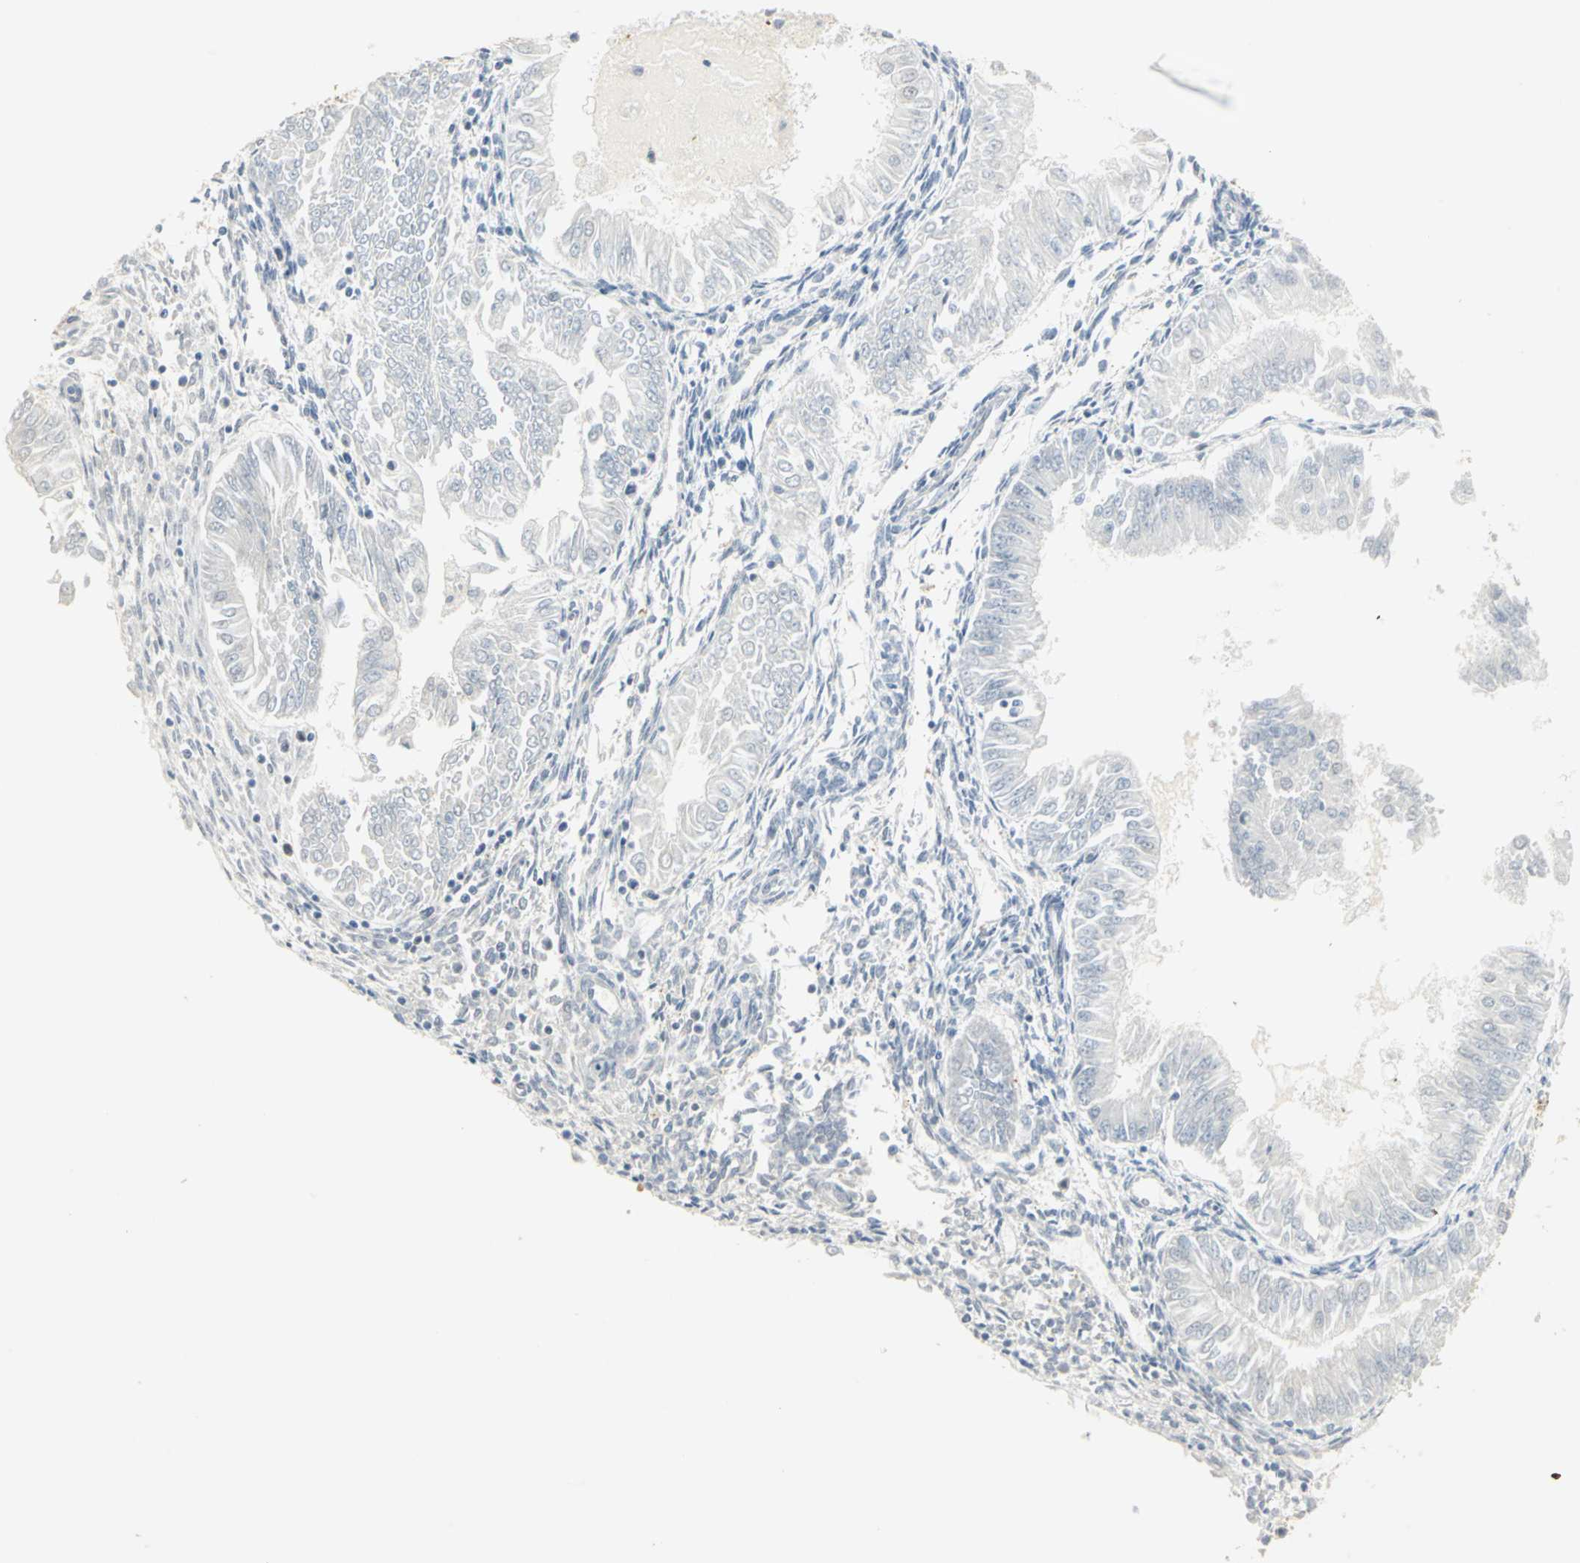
{"staining": {"intensity": "moderate", "quantity": "25%-75%", "location": "cytoplasmic/membranous,nuclear"}, "tissue": "endometrial cancer", "cell_type": "Tumor cells", "image_type": "cancer", "snomed": [{"axis": "morphology", "description": "Adenocarcinoma, NOS"}, {"axis": "topography", "description": "Endometrium"}], "caption": "Adenocarcinoma (endometrial) tissue demonstrates moderate cytoplasmic/membranous and nuclear staining in about 25%-75% of tumor cells", "gene": "DDX5", "patient": {"sex": "female", "age": 53}}